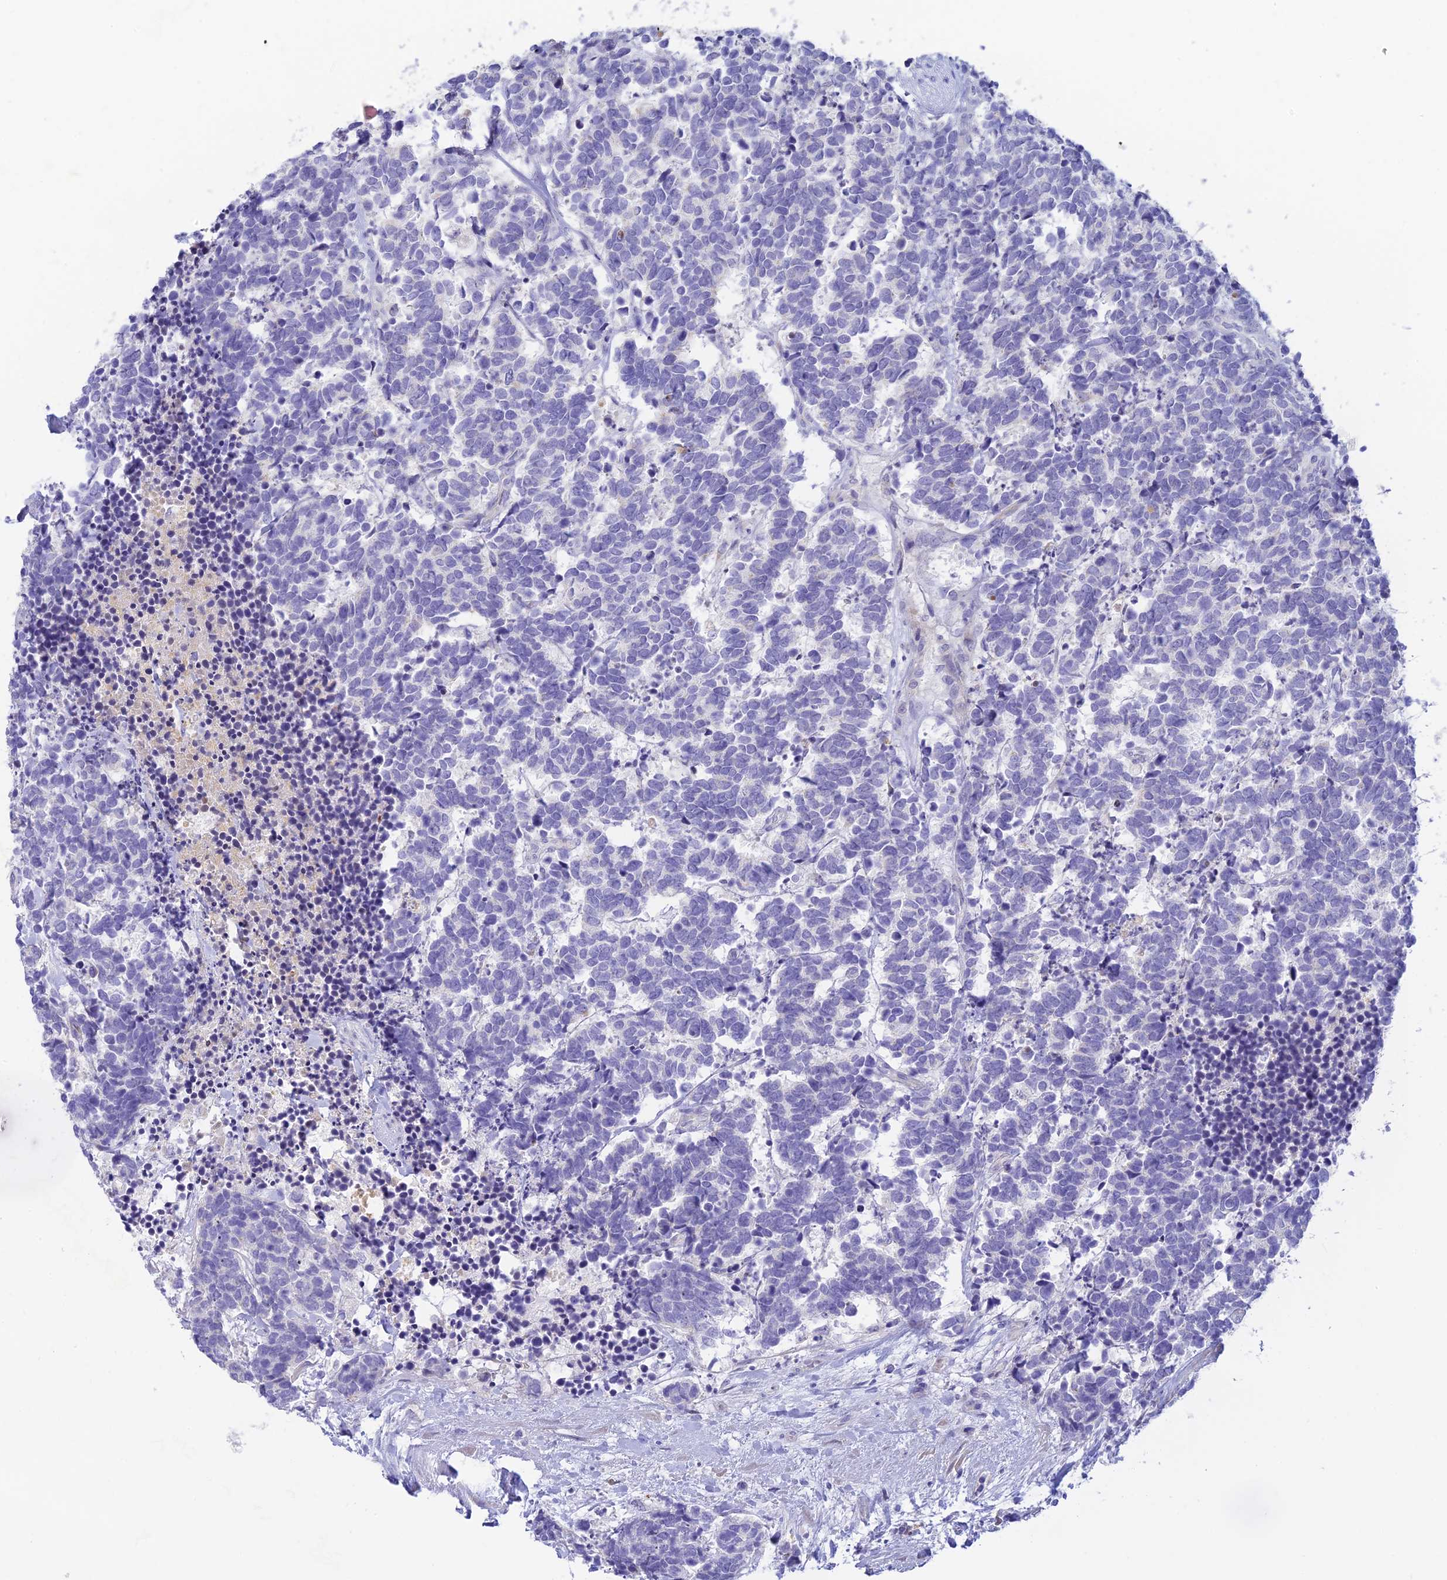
{"staining": {"intensity": "negative", "quantity": "none", "location": "none"}, "tissue": "carcinoid", "cell_type": "Tumor cells", "image_type": "cancer", "snomed": [{"axis": "morphology", "description": "Carcinoma, NOS"}, {"axis": "morphology", "description": "Carcinoid, malignant, NOS"}, {"axis": "topography", "description": "Prostate"}], "caption": "High magnification brightfield microscopy of malignant carcinoid stained with DAB (3,3'-diaminobenzidine) (brown) and counterstained with hematoxylin (blue): tumor cells show no significant expression. (DAB (3,3'-diaminobenzidine) immunohistochemistry, high magnification).", "gene": "INTS13", "patient": {"sex": "male", "age": 57}}